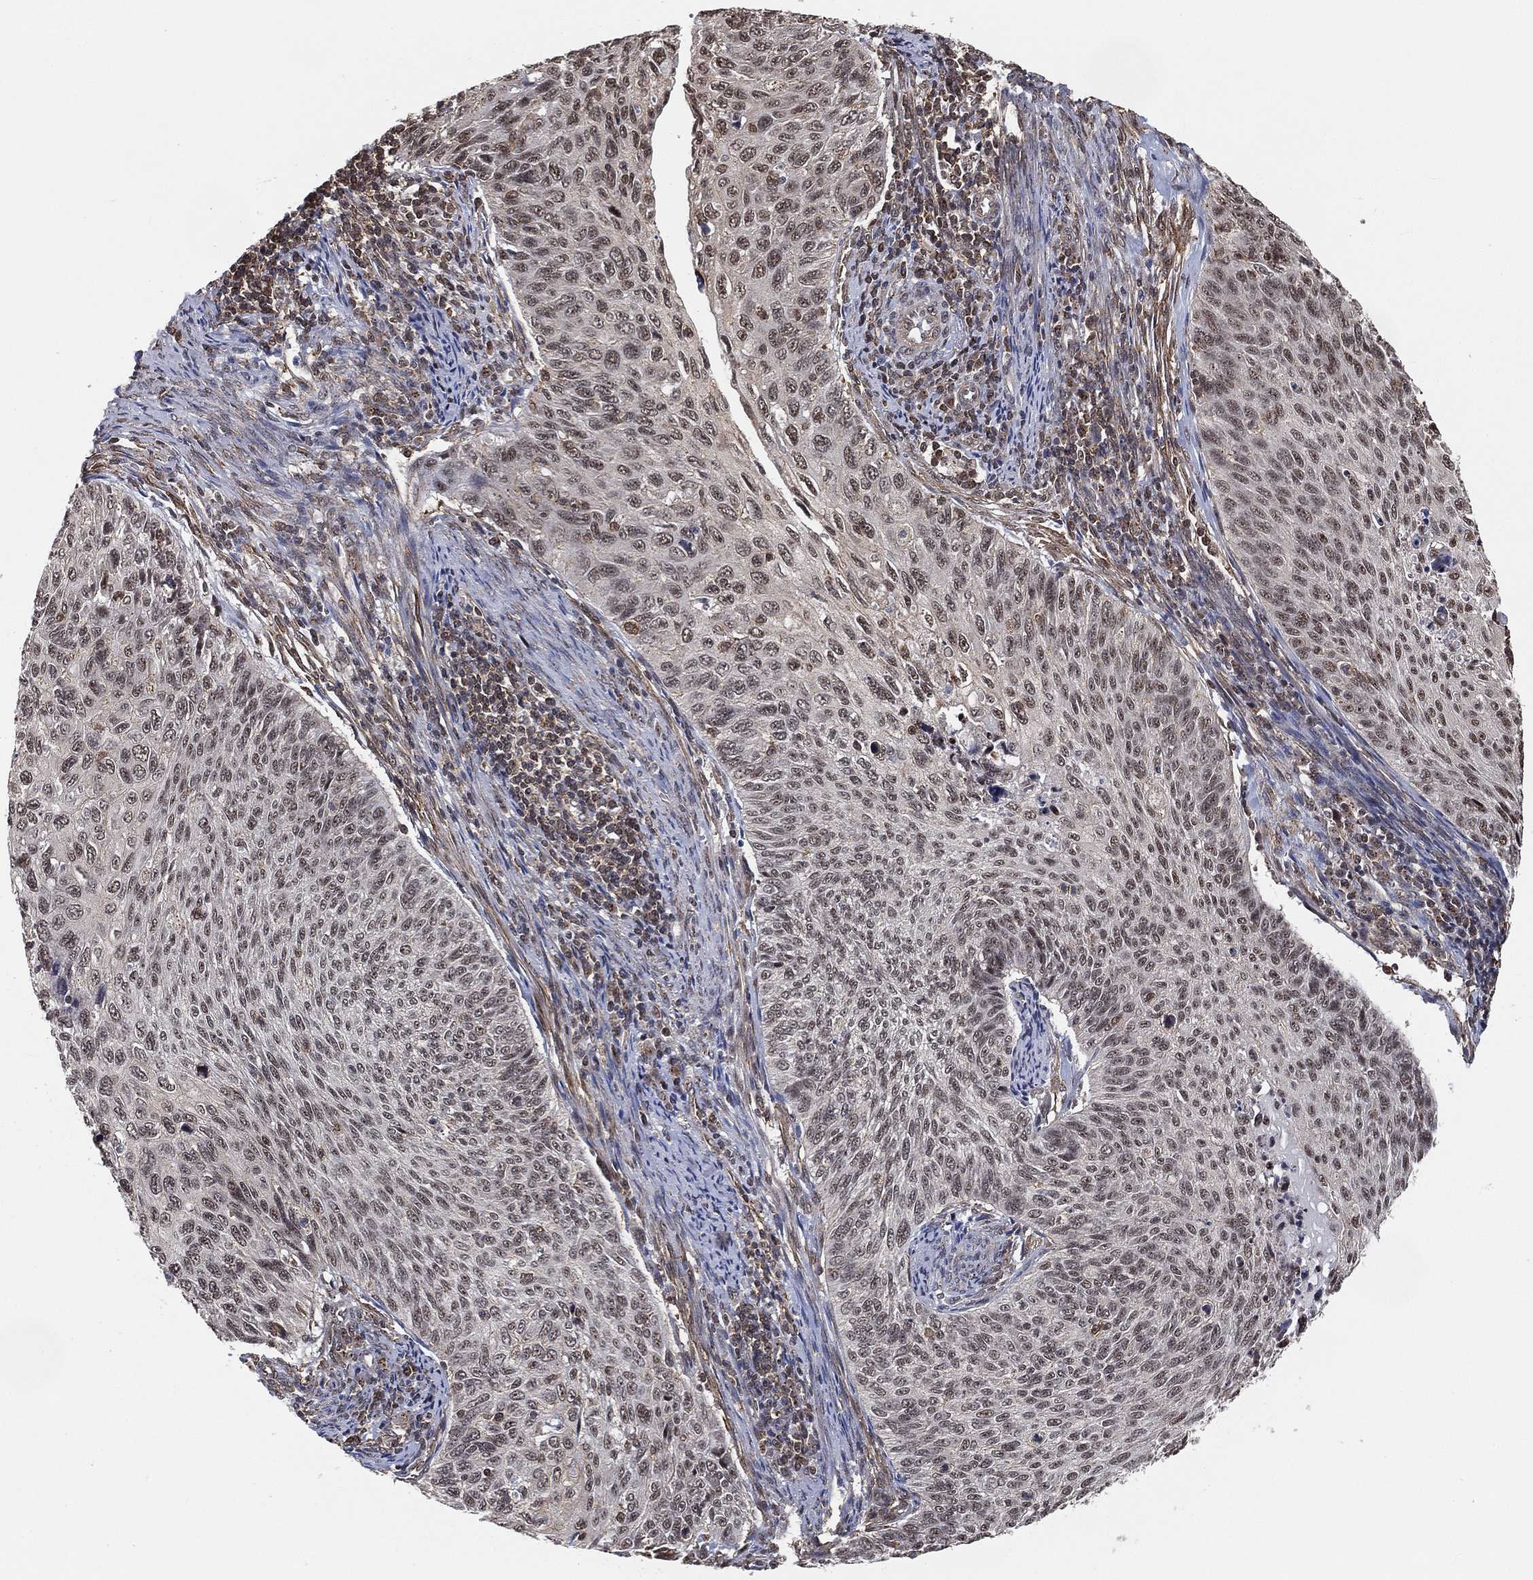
{"staining": {"intensity": "moderate", "quantity": "25%-75%", "location": "nuclear"}, "tissue": "cervical cancer", "cell_type": "Tumor cells", "image_type": "cancer", "snomed": [{"axis": "morphology", "description": "Squamous cell carcinoma, NOS"}, {"axis": "topography", "description": "Cervix"}], "caption": "Protein staining displays moderate nuclear expression in approximately 25%-75% of tumor cells in squamous cell carcinoma (cervical). Ihc stains the protein in brown and the nuclei are stained blue.", "gene": "RSRC2", "patient": {"sex": "female", "age": 70}}